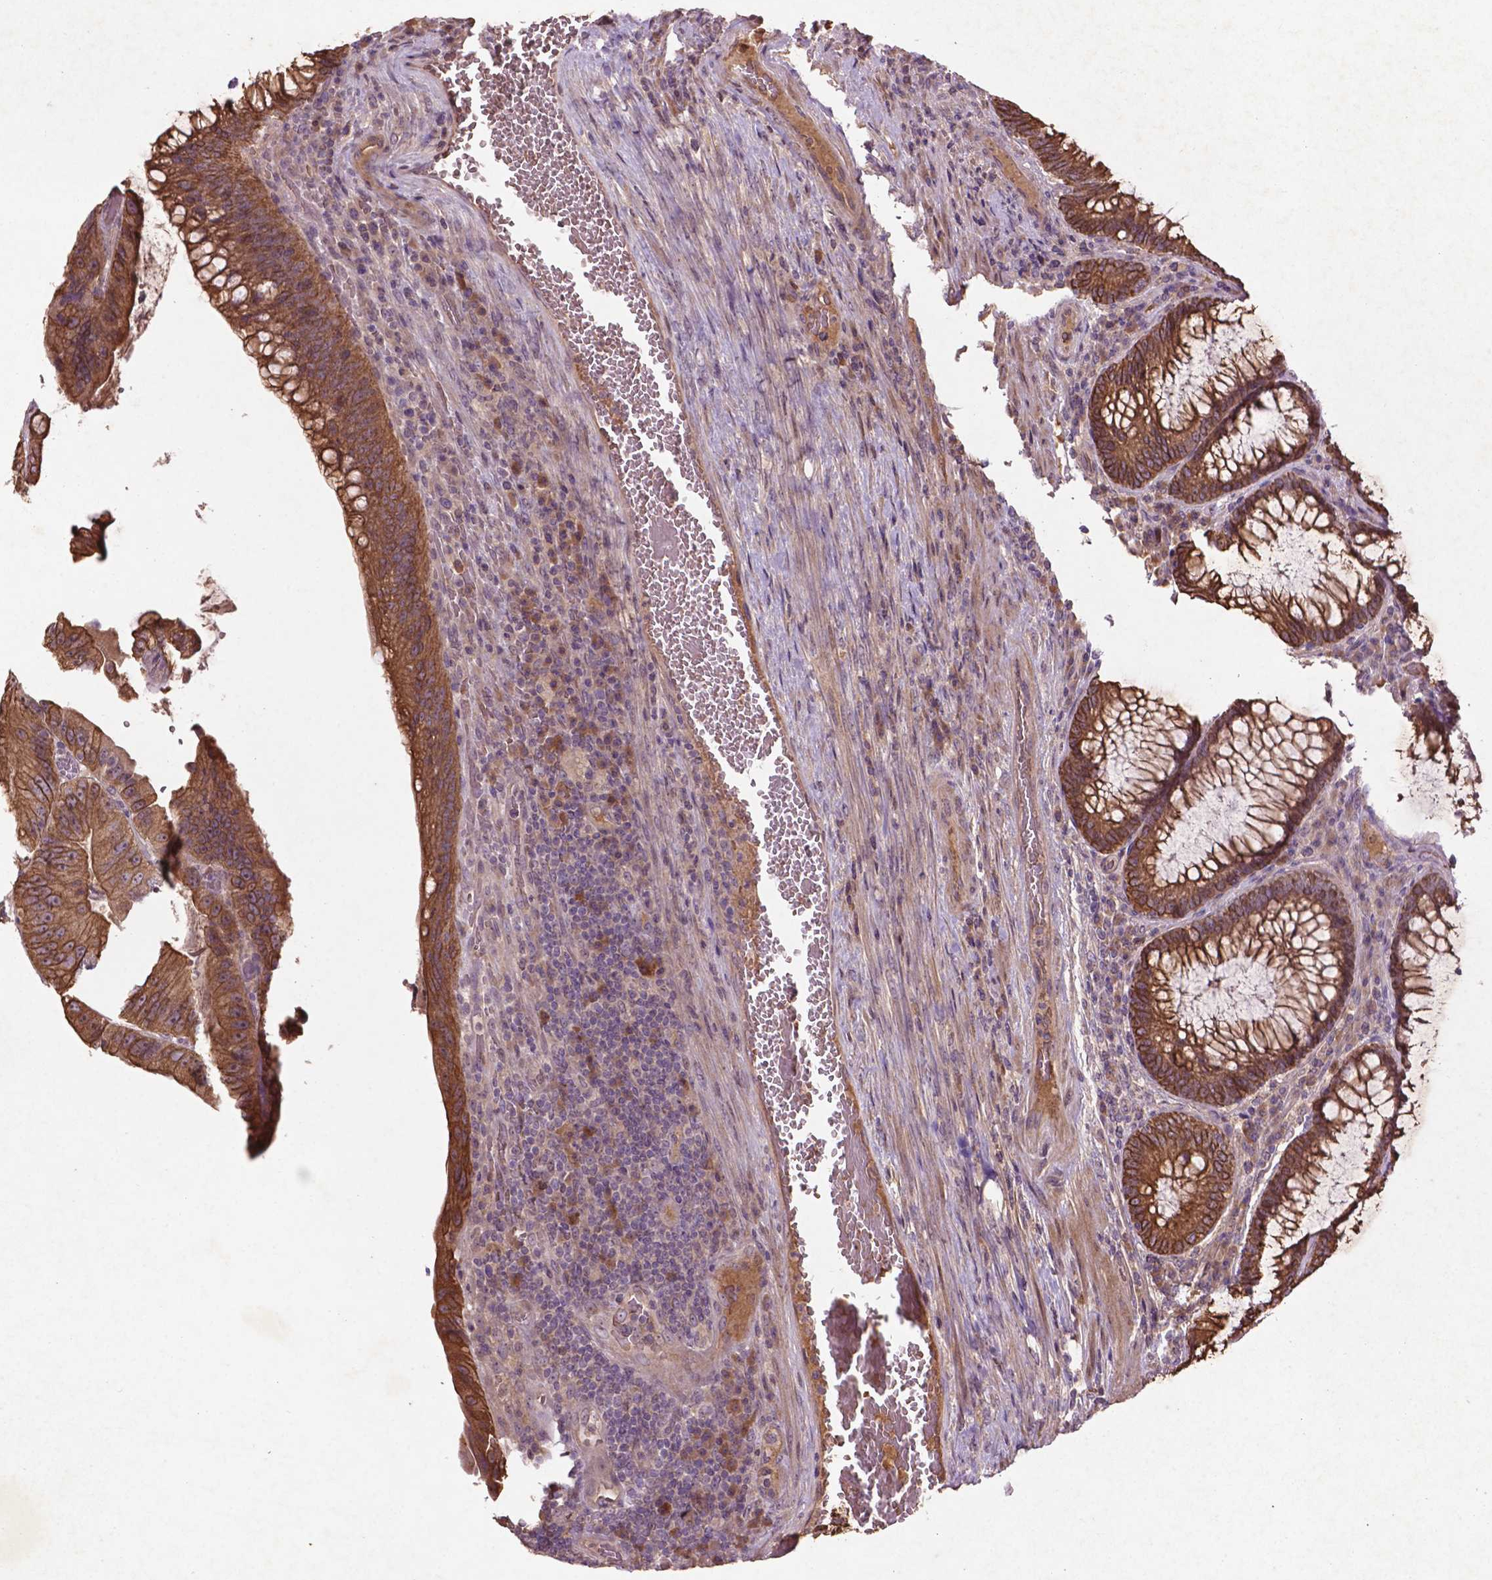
{"staining": {"intensity": "strong", "quantity": ">75%", "location": "cytoplasmic/membranous"}, "tissue": "colorectal cancer", "cell_type": "Tumor cells", "image_type": "cancer", "snomed": [{"axis": "morphology", "description": "Adenocarcinoma, NOS"}, {"axis": "topography", "description": "Colon"}], "caption": "A high-resolution micrograph shows IHC staining of adenocarcinoma (colorectal), which displays strong cytoplasmic/membranous expression in about >75% of tumor cells.", "gene": "COQ2", "patient": {"sex": "female", "age": 86}}